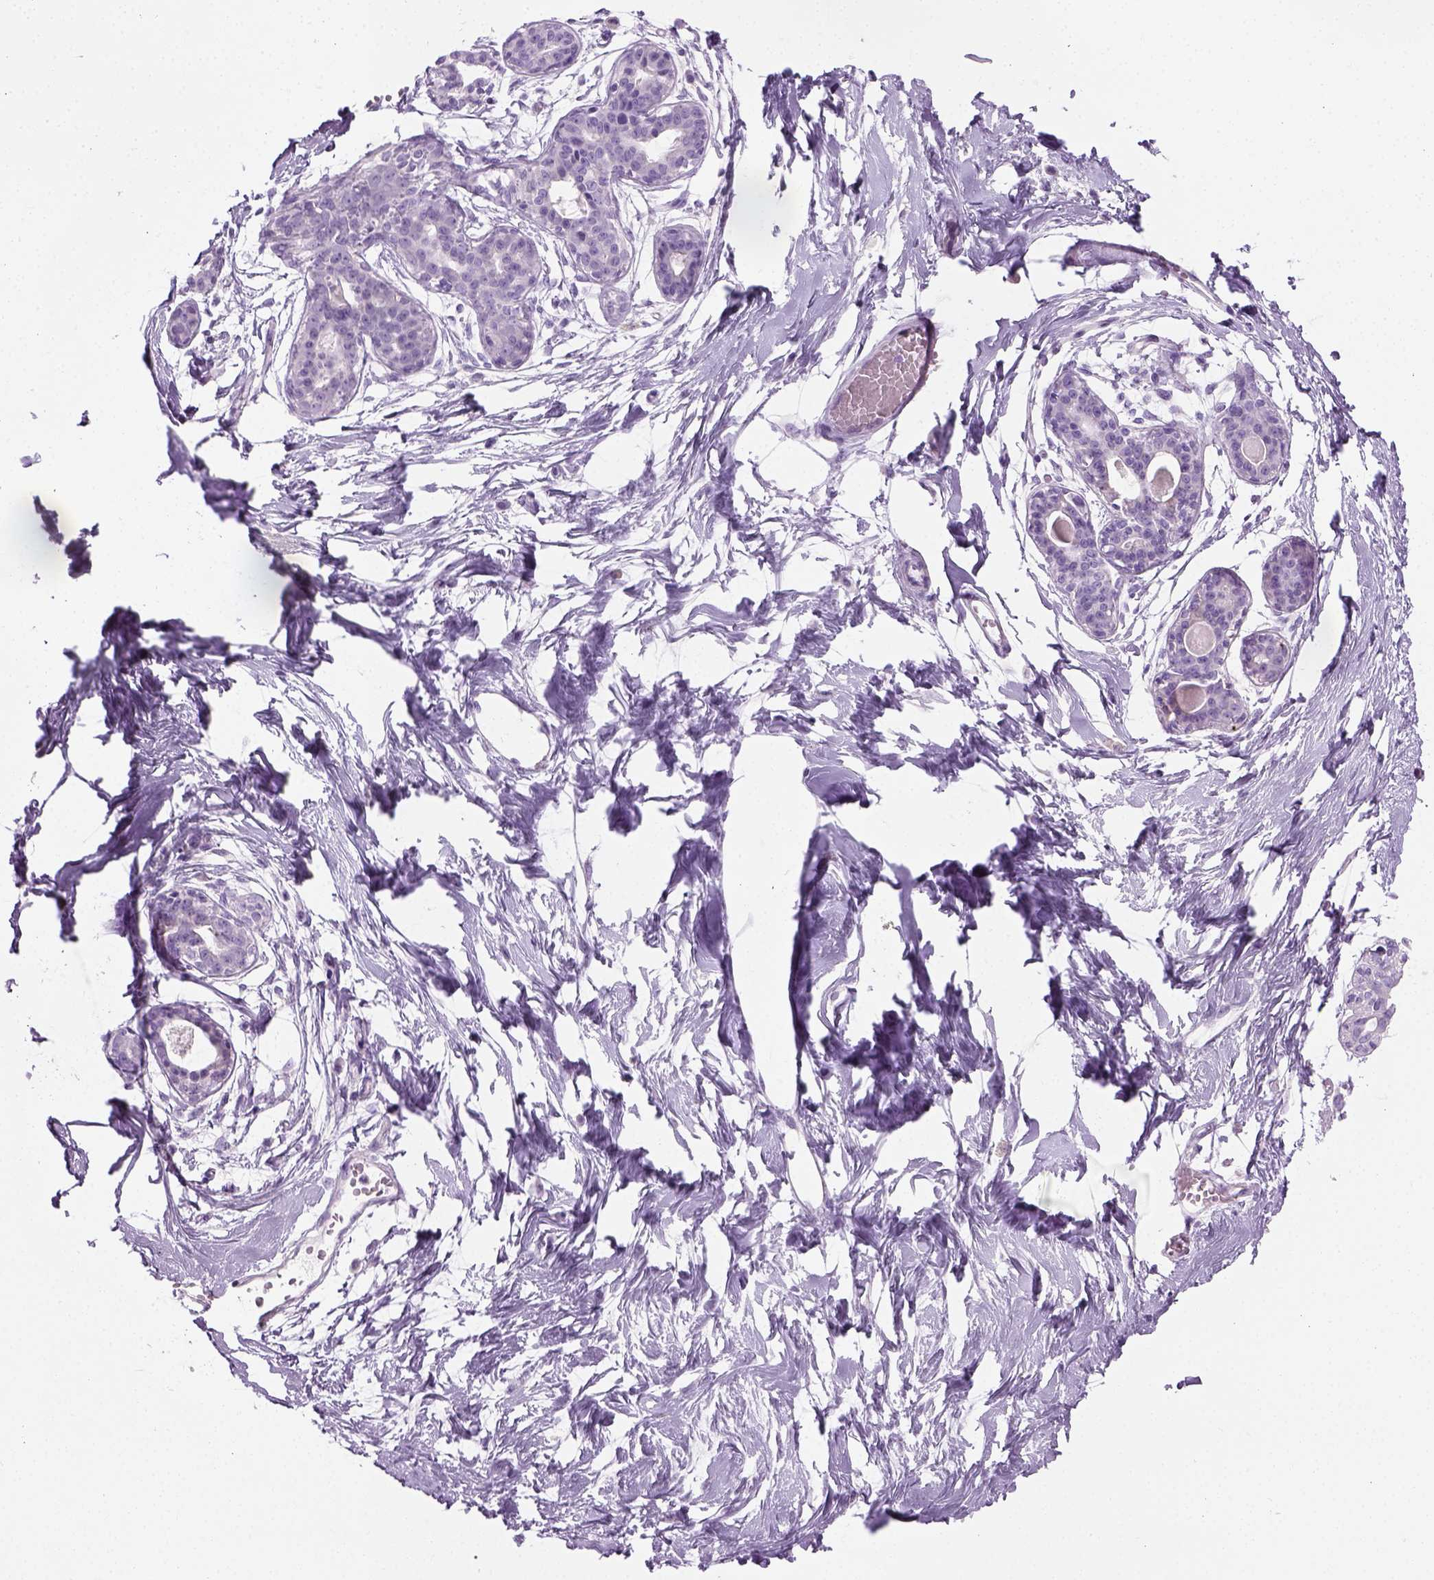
{"staining": {"intensity": "negative", "quantity": "none", "location": "none"}, "tissue": "breast", "cell_type": "Adipocytes", "image_type": "normal", "snomed": [{"axis": "morphology", "description": "Normal tissue, NOS"}, {"axis": "topography", "description": "Breast"}], "caption": "High power microscopy photomicrograph of an immunohistochemistry (IHC) image of normal breast, revealing no significant expression in adipocytes.", "gene": "CIBAR2", "patient": {"sex": "female", "age": 45}}